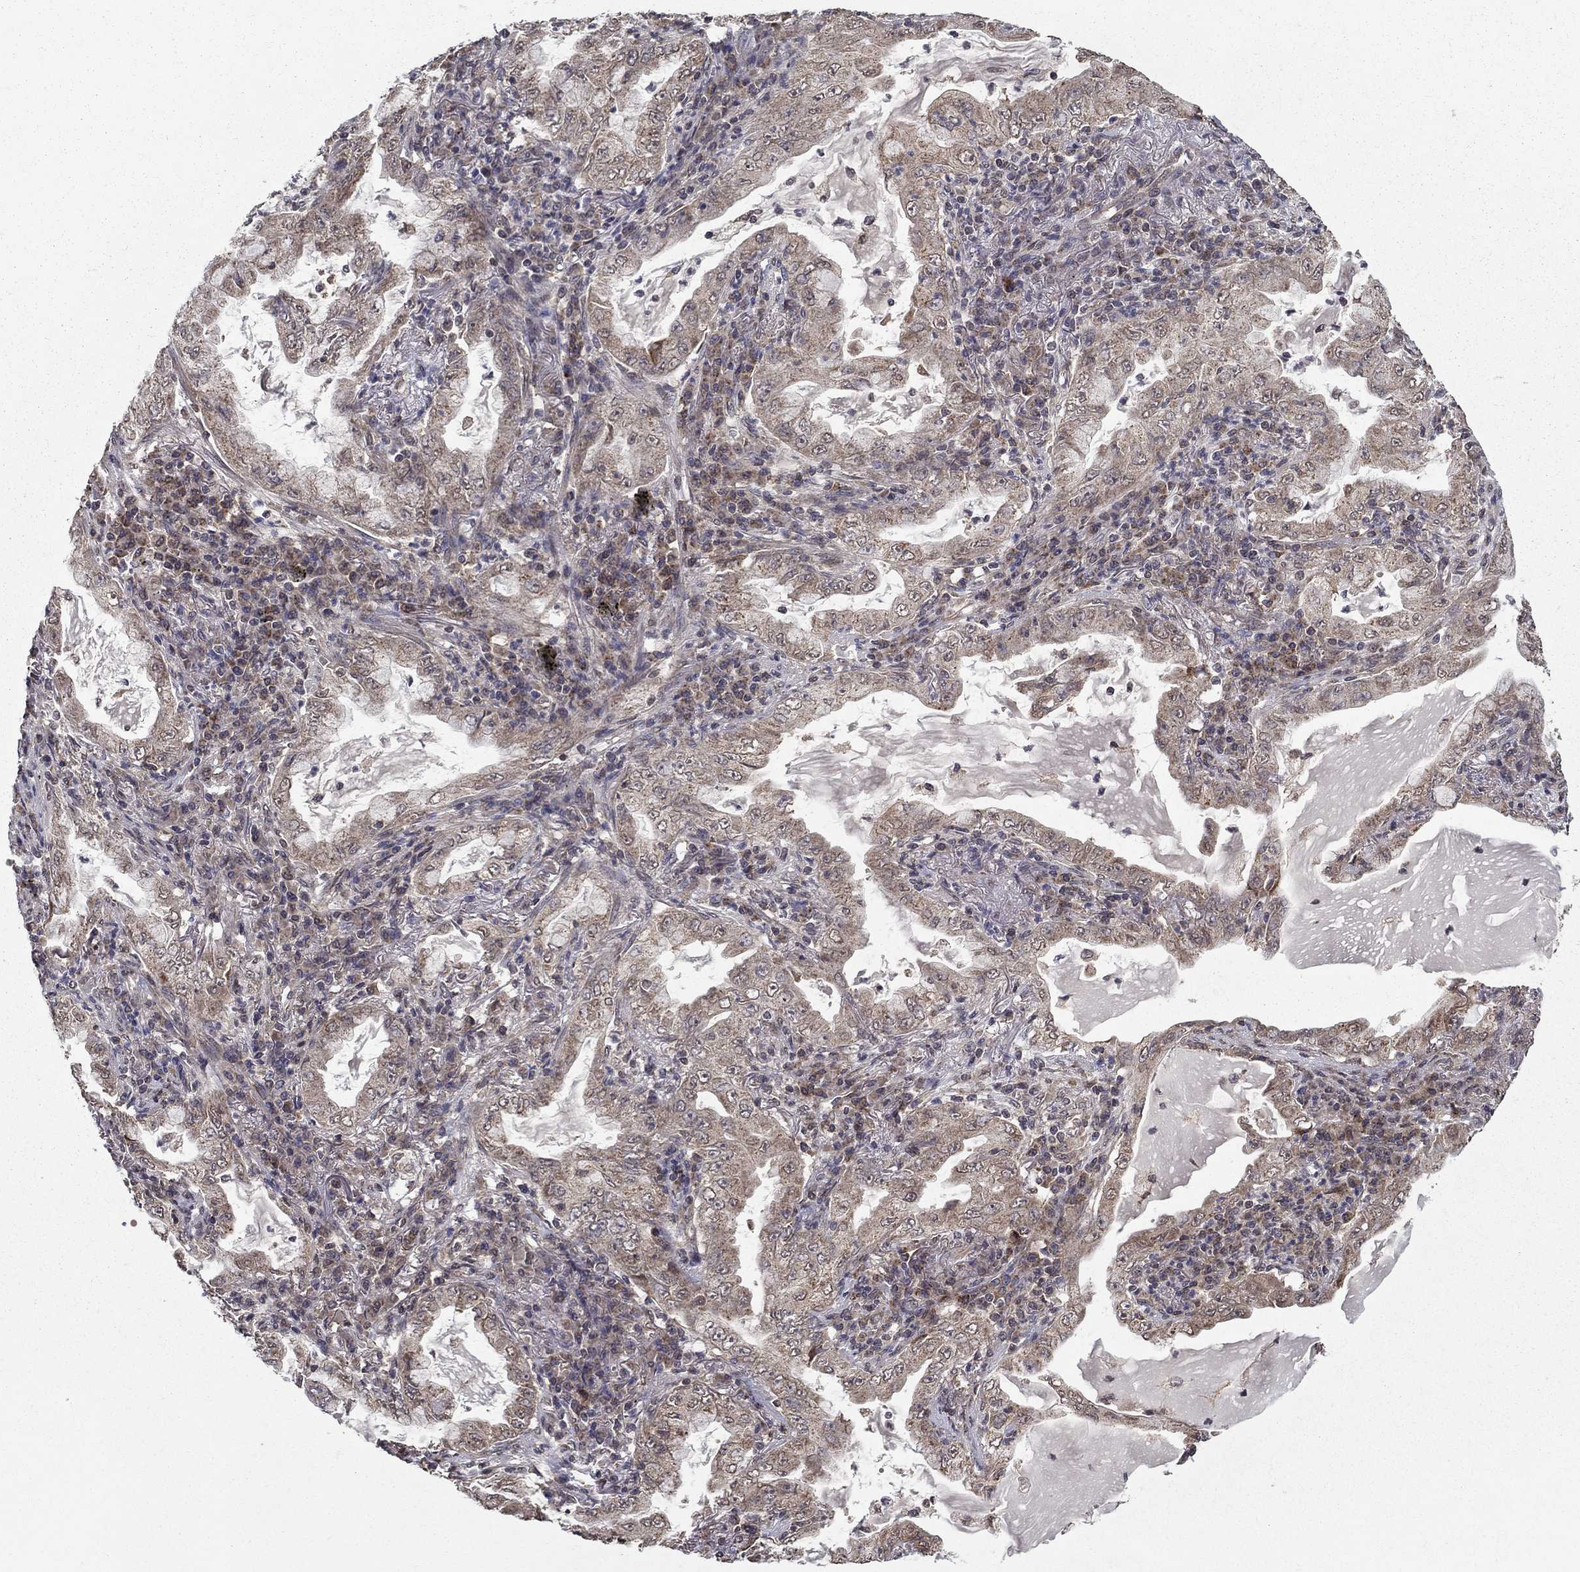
{"staining": {"intensity": "weak", "quantity": "25%-75%", "location": "cytoplasmic/membranous"}, "tissue": "lung cancer", "cell_type": "Tumor cells", "image_type": "cancer", "snomed": [{"axis": "morphology", "description": "Adenocarcinoma, NOS"}, {"axis": "topography", "description": "Lung"}], "caption": "Immunohistochemistry (IHC) micrograph of human lung cancer stained for a protein (brown), which shows low levels of weak cytoplasmic/membranous expression in about 25%-75% of tumor cells.", "gene": "SLC2A13", "patient": {"sex": "female", "age": 73}}